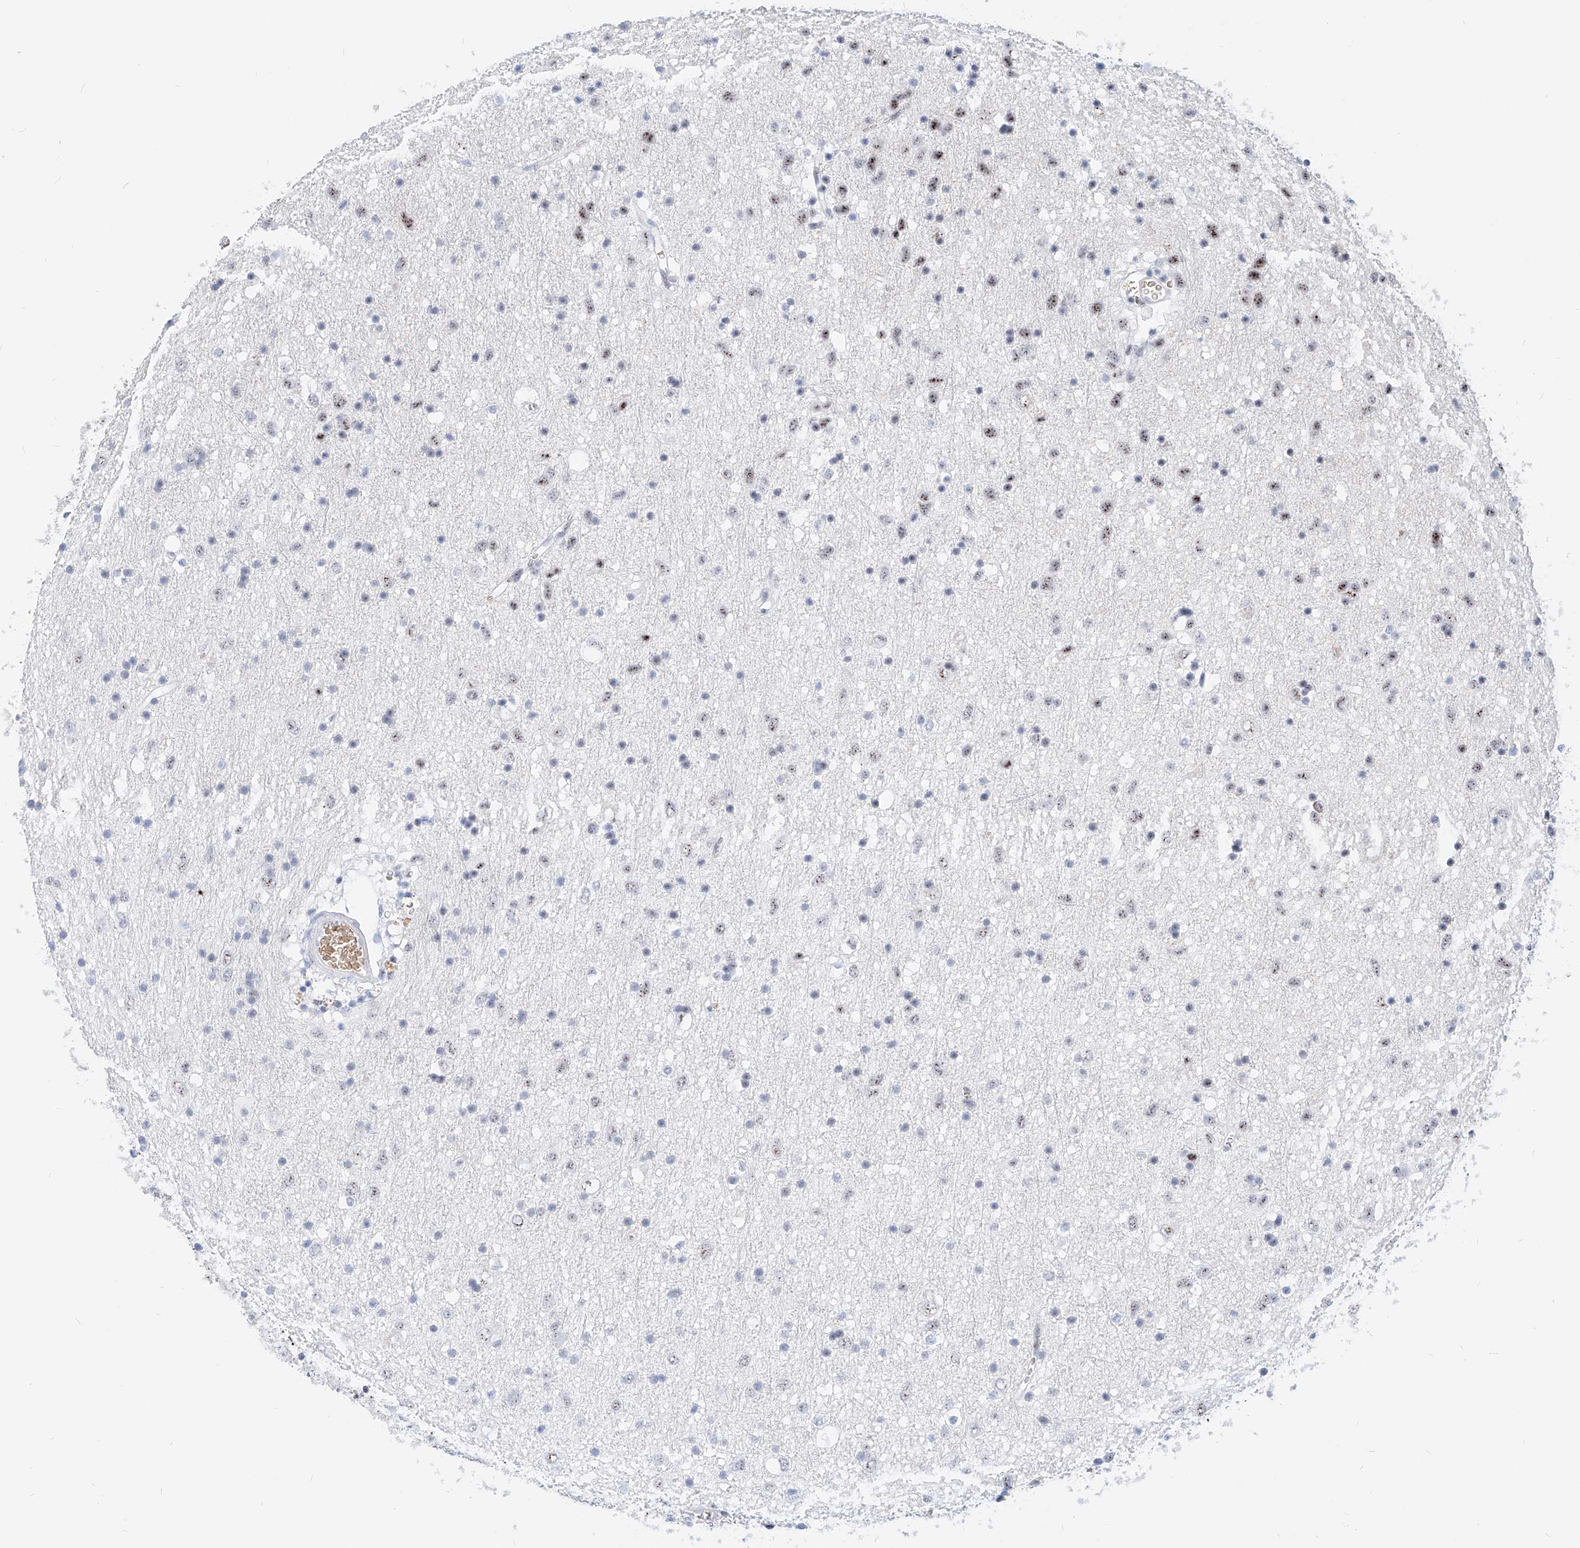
{"staining": {"intensity": "moderate", "quantity": "25%-75%", "location": "nuclear"}, "tissue": "glioma", "cell_type": "Tumor cells", "image_type": "cancer", "snomed": [{"axis": "morphology", "description": "Glioma, malignant, Low grade"}, {"axis": "topography", "description": "Brain"}], "caption": "Glioma stained with a protein marker demonstrates moderate staining in tumor cells.", "gene": "ZFP42", "patient": {"sex": "male", "age": 77}}